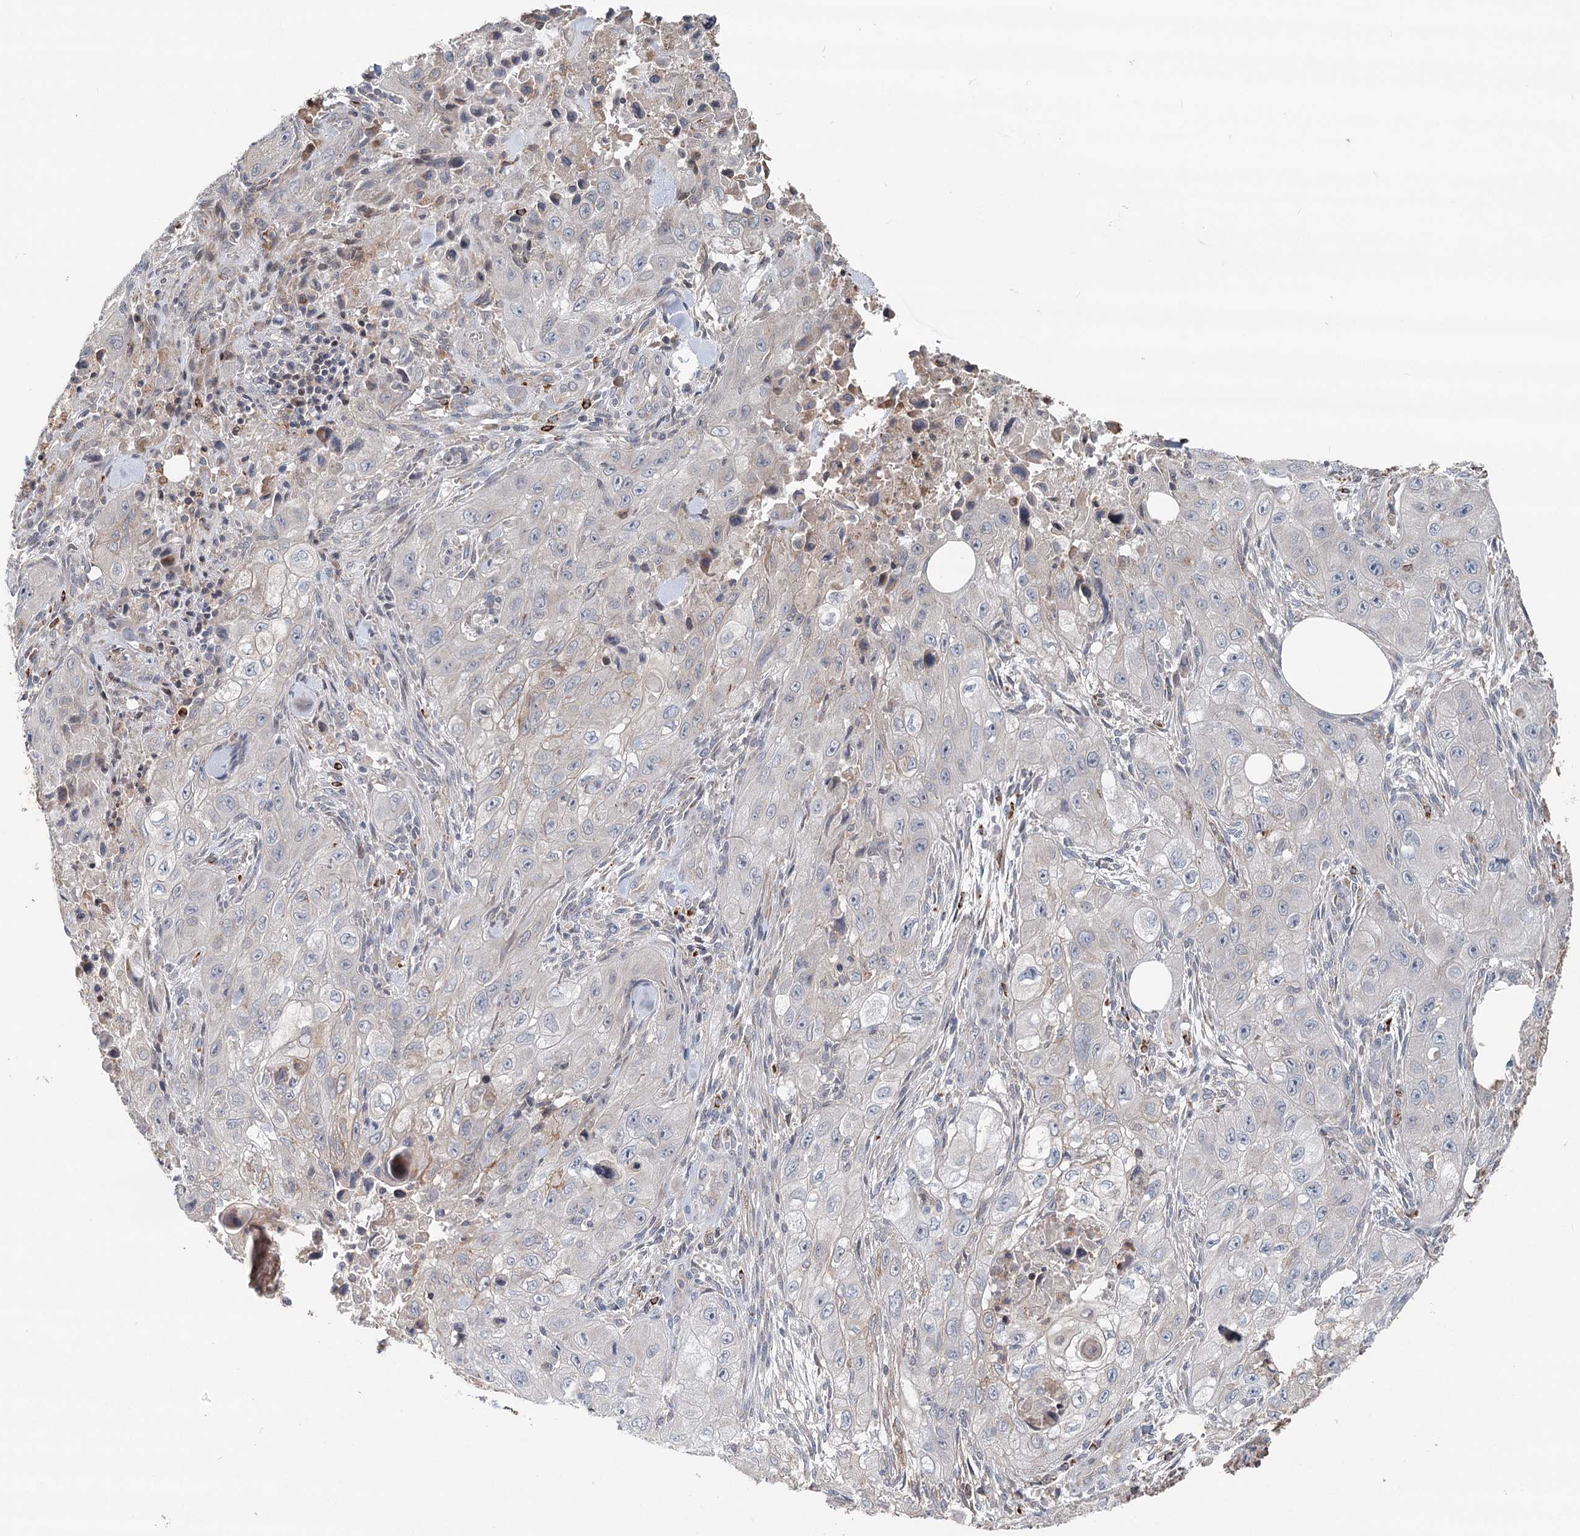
{"staining": {"intensity": "negative", "quantity": "none", "location": "none"}, "tissue": "skin cancer", "cell_type": "Tumor cells", "image_type": "cancer", "snomed": [{"axis": "morphology", "description": "Squamous cell carcinoma, NOS"}, {"axis": "topography", "description": "Skin"}, {"axis": "topography", "description": "Subcutis"}], "caption": "Immunohistochemistry histopathology image of human skin cancer stained for a protein (brown), which demonstrates no positivity in tumor cells.", "gene": "RNF111", "patient": {"sex": "male", "age": 73}}